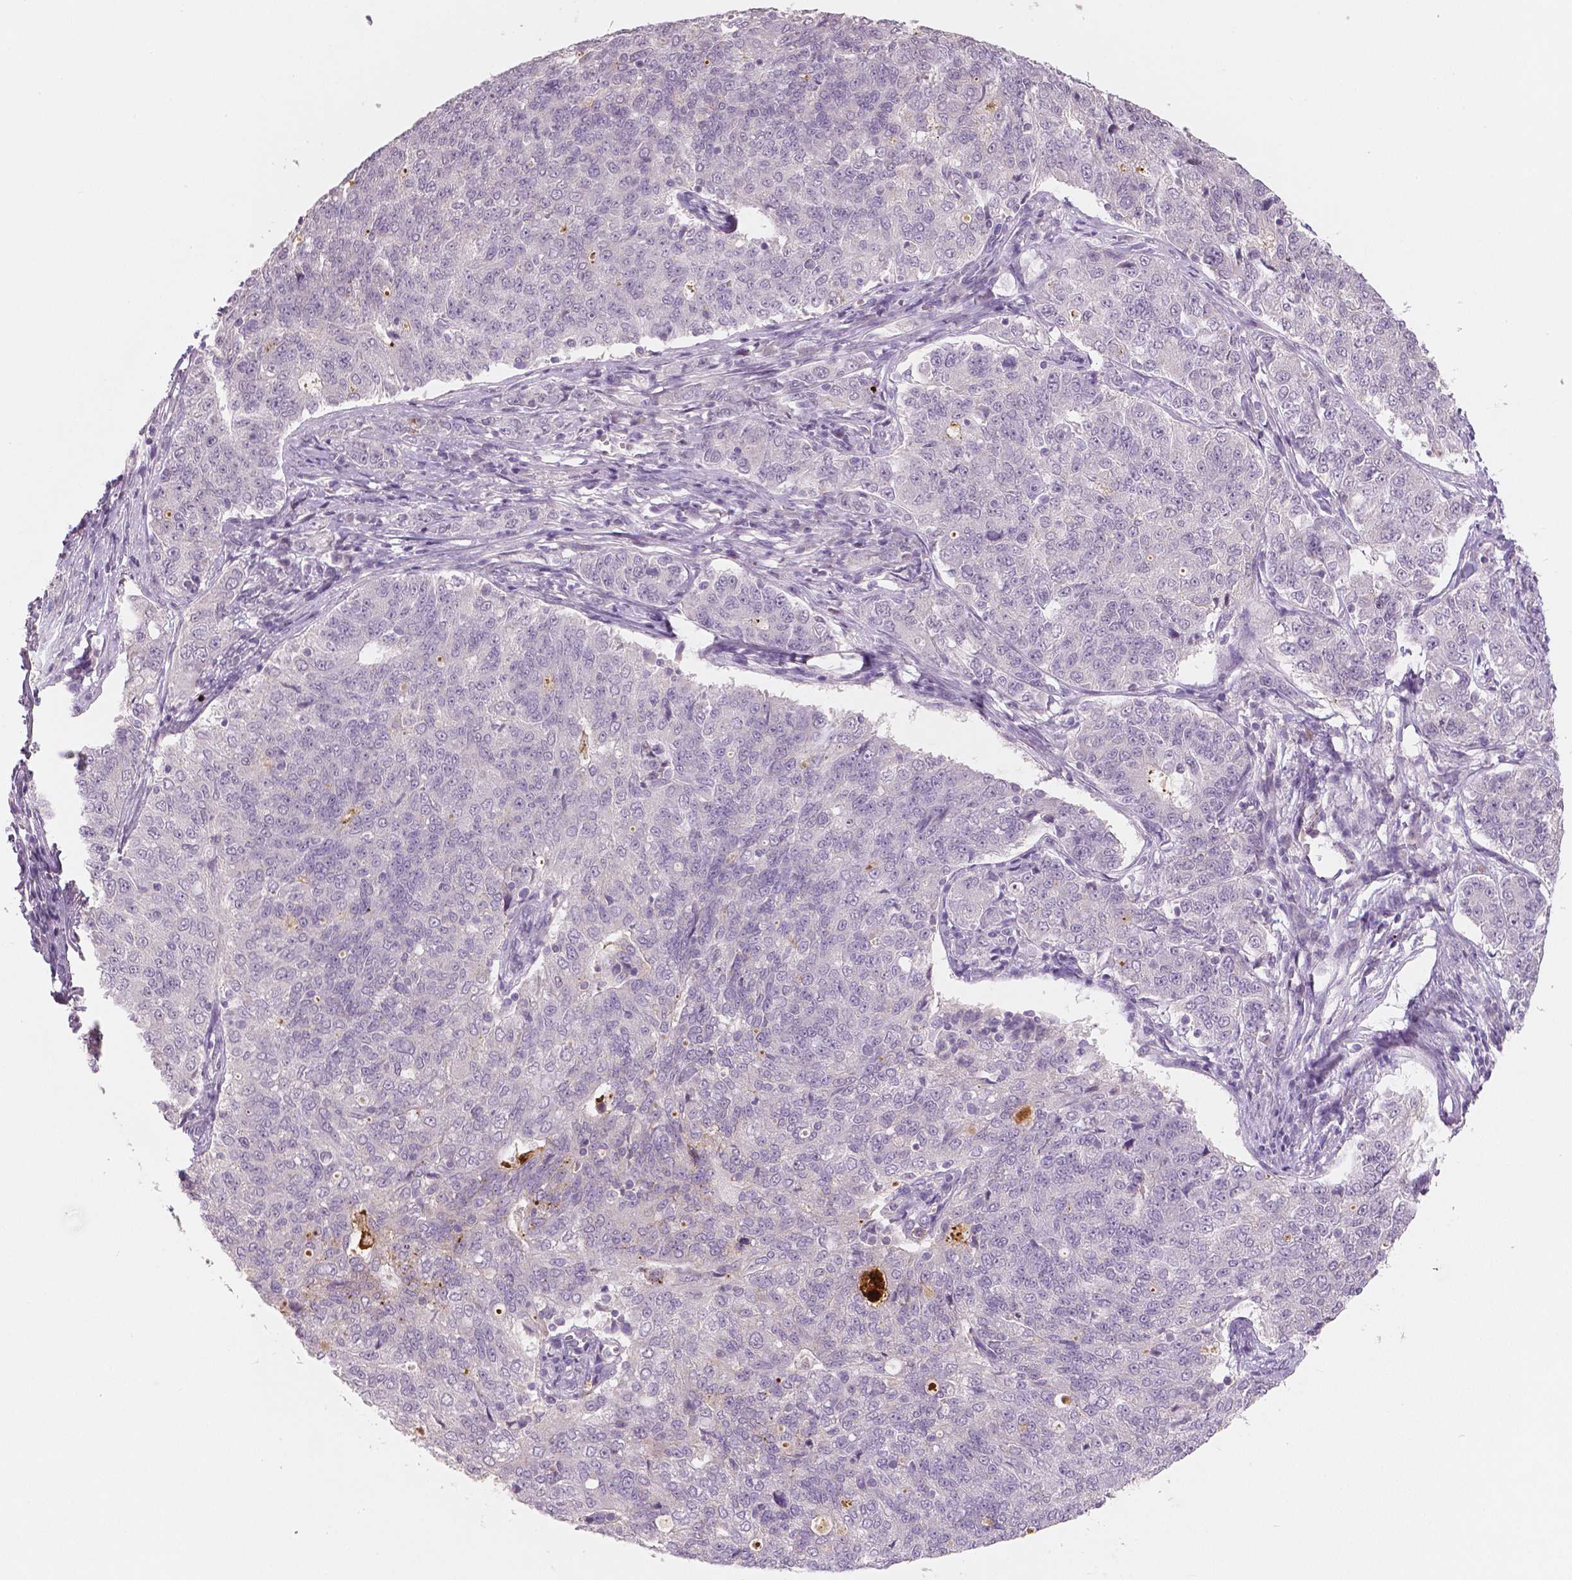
{"staining": {"intensity": "negative", "quantity": "none", "location": "none"}, "tissue": "endometrial cancer", "cell_type": "Tumor cells", "image_type": "cancer", "snomed": [{"axis": "morphology", "description": "Adenocarcinoma, NOS"}, {"axis": "topography", "description": "Endometrium"}], "caption": "Micrograph shows no significant protein positivity in tumor cells of endometrial cancer (adenocarcinoma). (Stains: DAB IHC with hematoxylin counter stain, Microscopy: brightfield microscopy at high magnification).", "gene": "APOA4", "patient": {"sex": "female", "age": 43}}